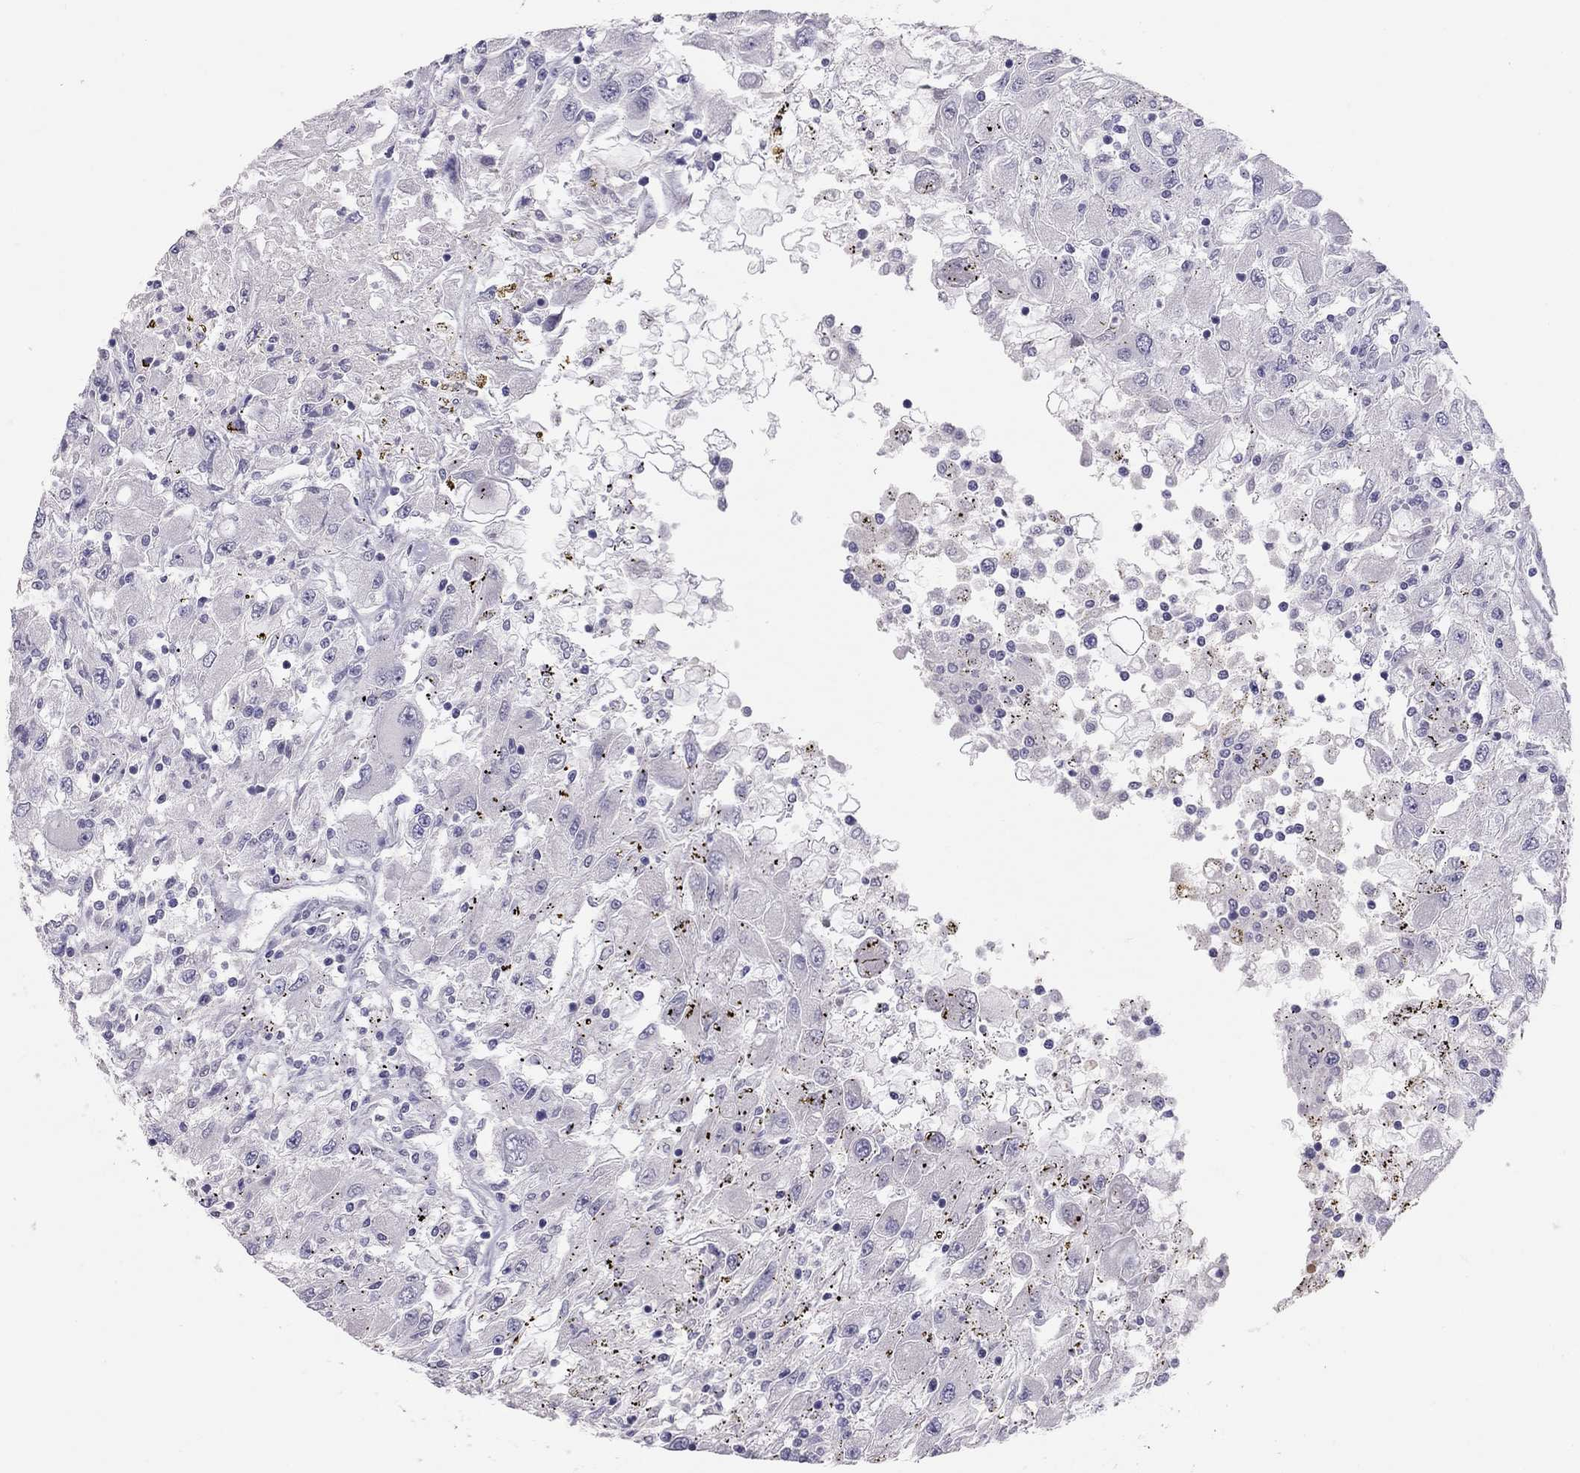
{"staining": {"intensity": "negative", "quantity": "none", "location": "none"}, "tissue": "renal cancer", "cell_type": "Tumor cells", "image_type": "cancer", "snomed": [{"axis": "morphology", "description": "Adenocarcinoma, NOS"}, {"axis": "topography", "description": "Kidney"}], "caption": "An image of human renal cancer (adenocarcinoma) is negative for staining in tumor cells. (DAB IHC with hematoxylin counter stain).", "gene": "PSMB11", "patient": {"sex": "female", "age": 67}}